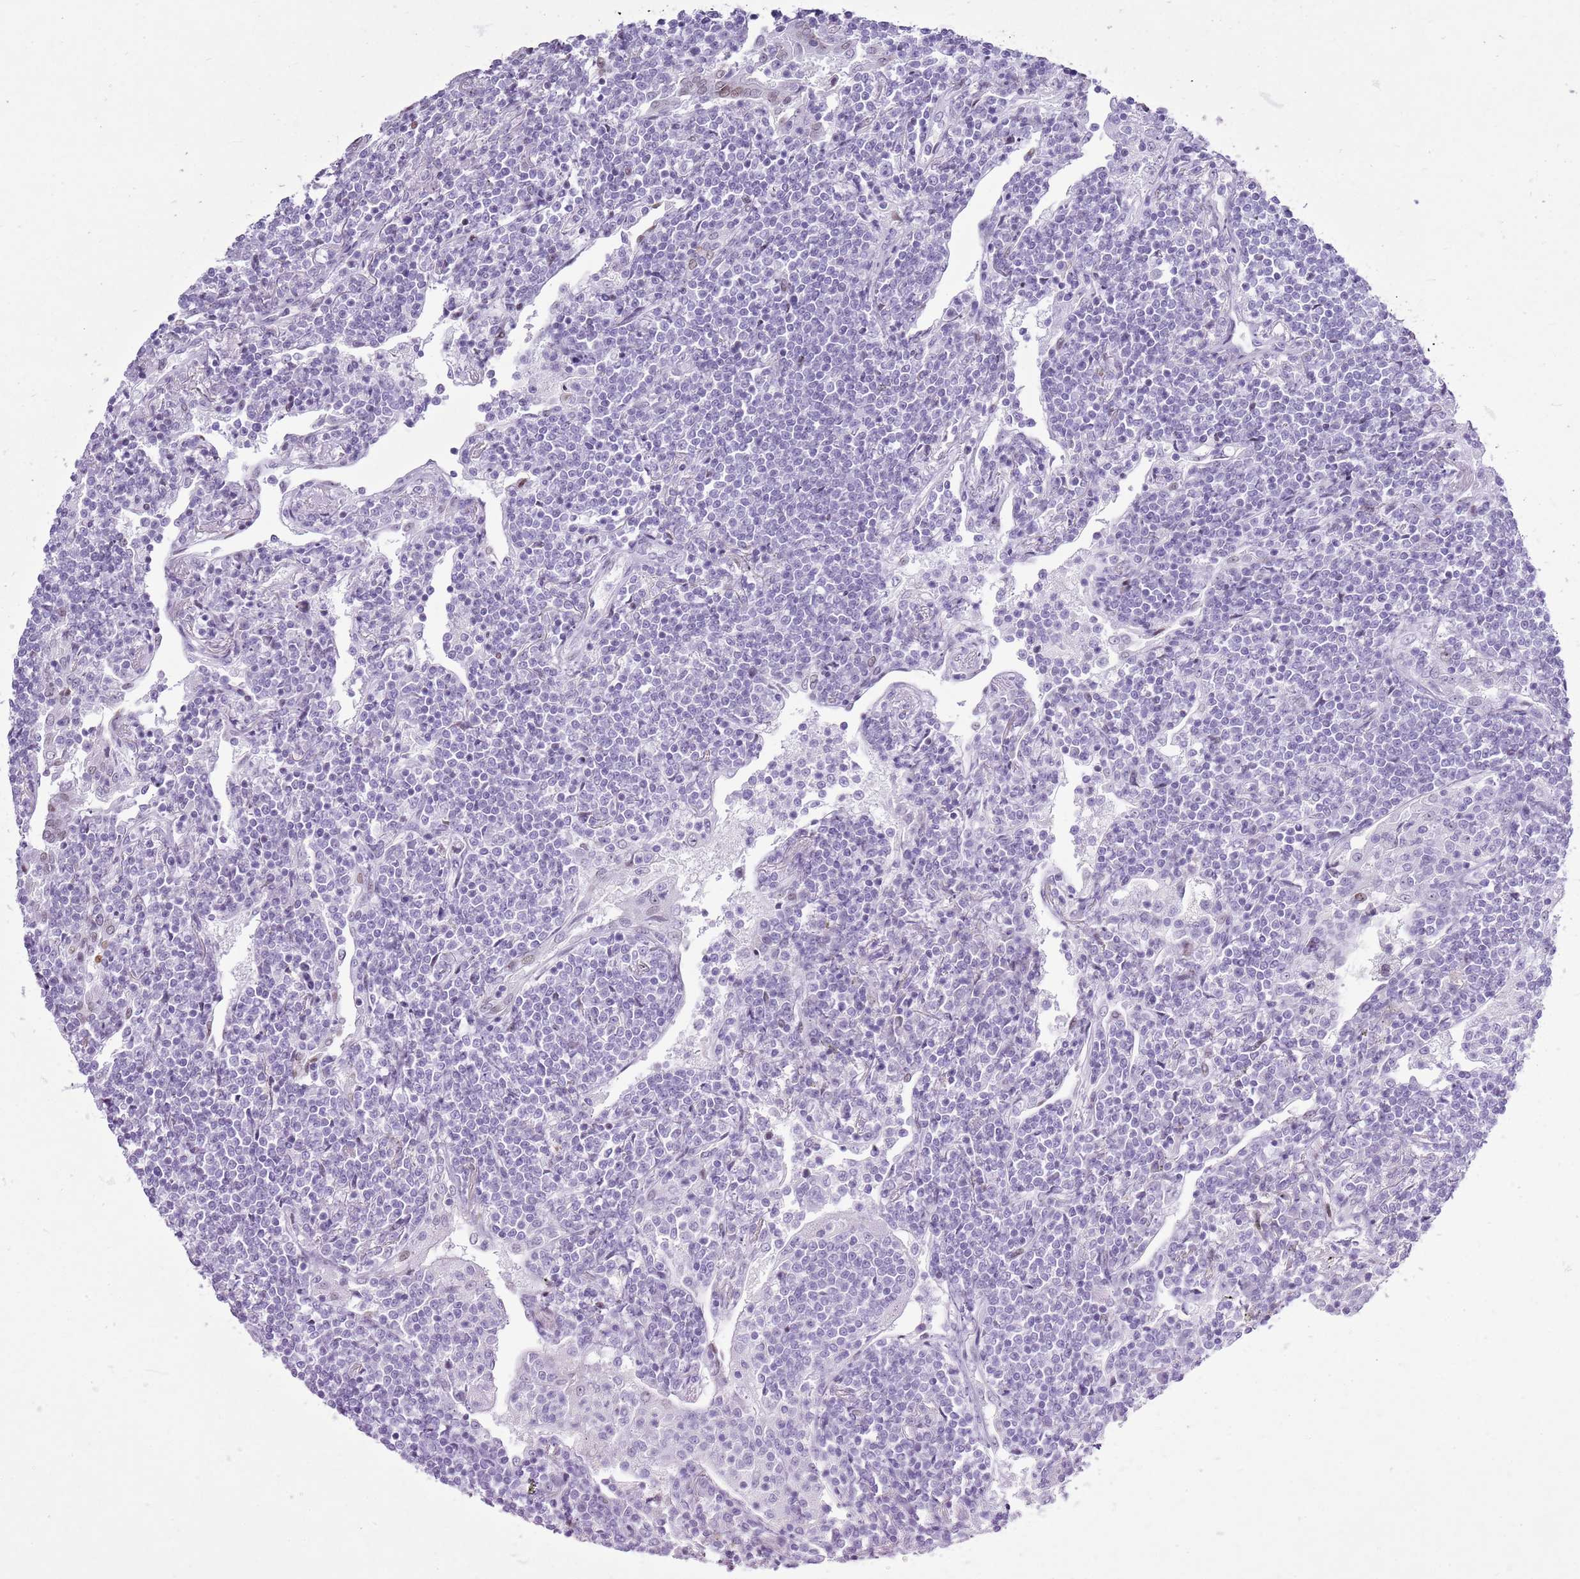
{"staining": {"intensity": "negative", "quantity": "none", "location": "none"}, "tissue": "lymphoma", "cell_type": "Tumor cells", "image_type": "cancer", "snomed": [{"axis": "morphology", "description": "Malignant lymphoma, non-Hodgkin's type, Low grade"}, {"axis": "topography", "description": "Lung"}], "caption": "There is no significant staining in tumor cells of low-grade malignant lymphoma, non-Hodgkin's type. Nuclei are stained in blue.", "gene": "ASIP", "patient": {"sex": "female", "age": 71}}